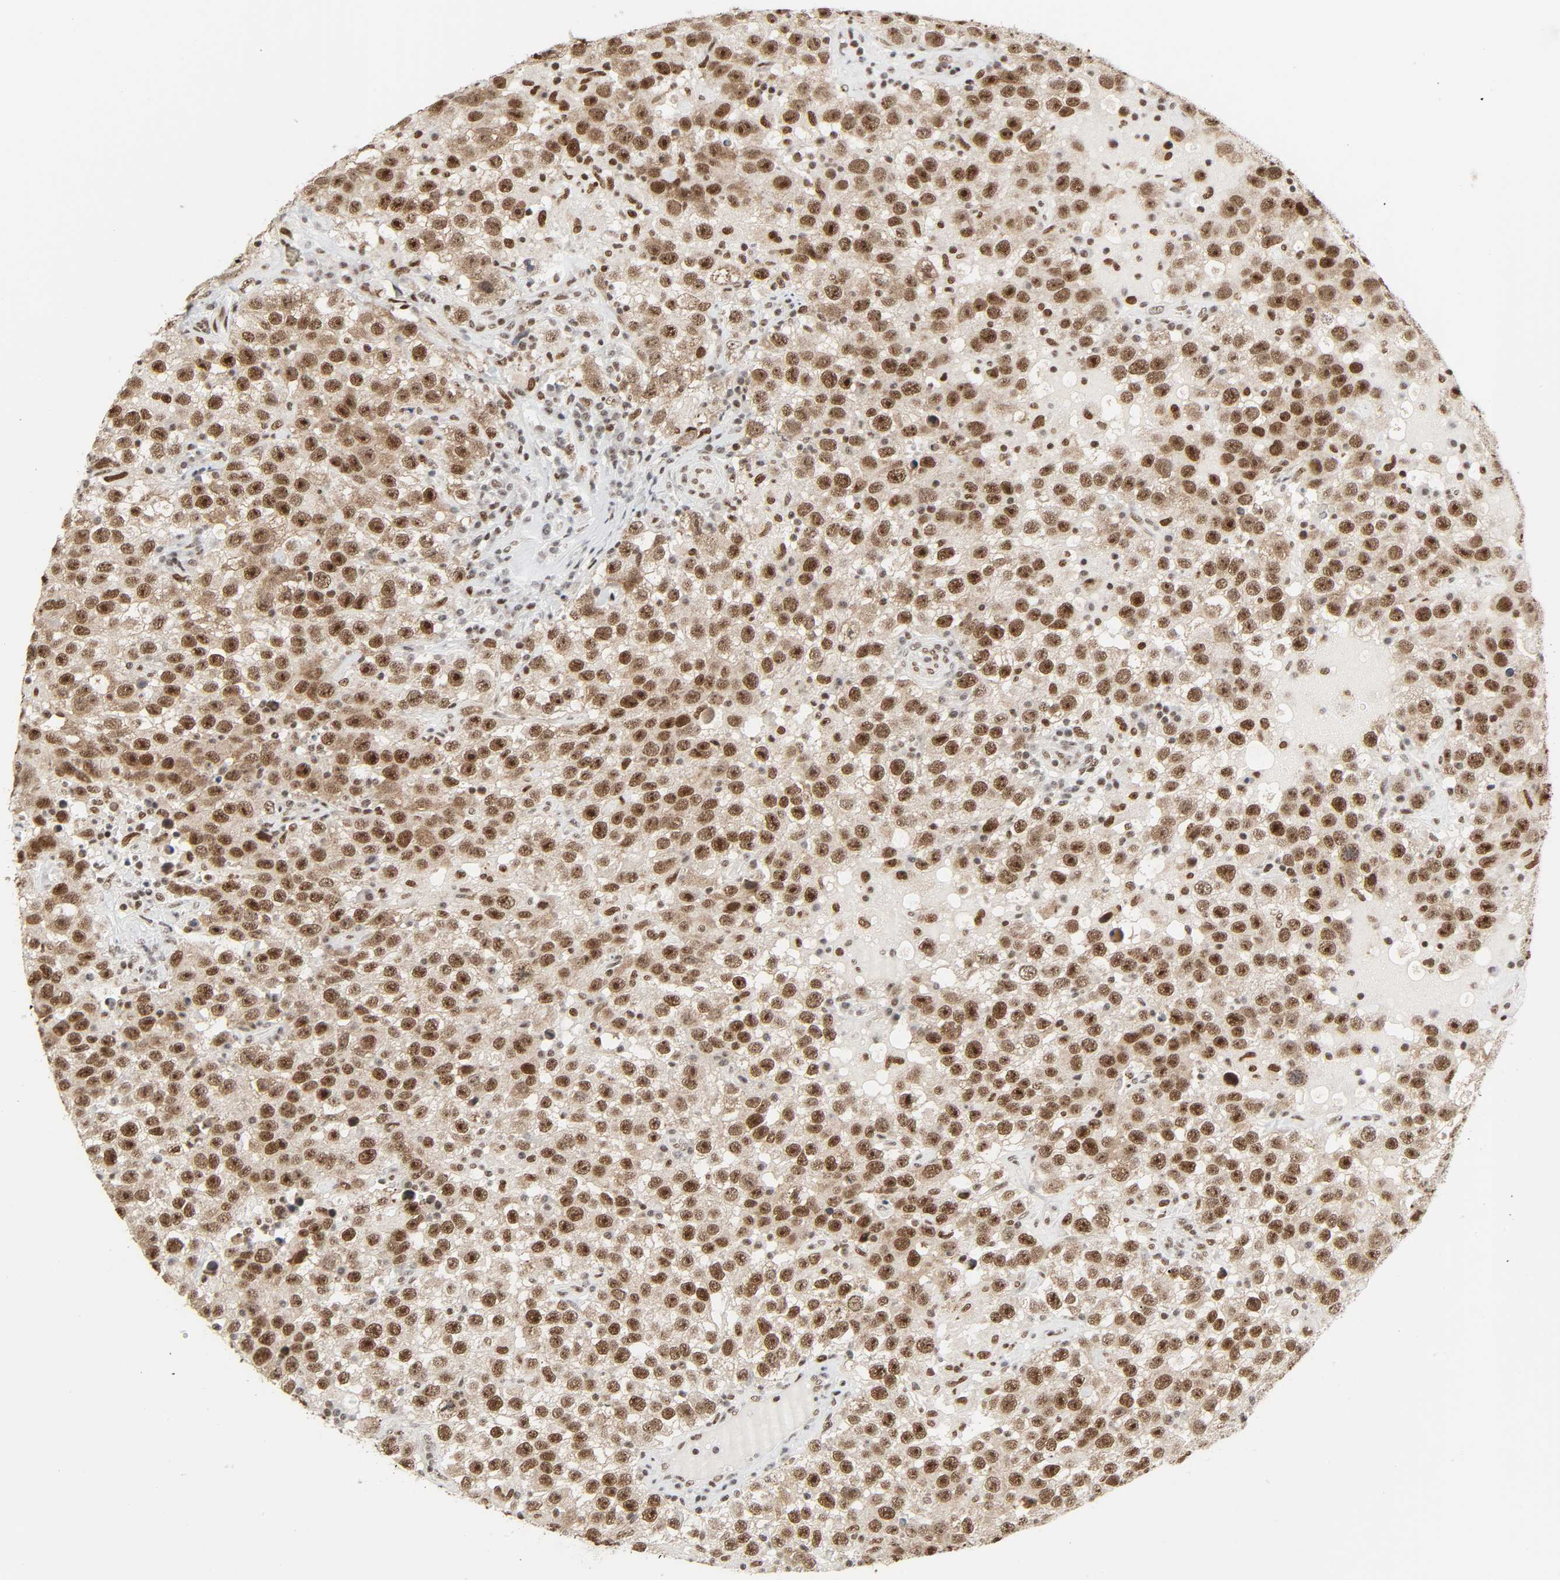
{"staining": {"intensity": "strong", "quantity": ">75%", "location": "nuclear"}, "tissue": "testis cancer", "cell_type": "Tumor cells", "image_type": "cancer", "snomed": [{"axis": "morphology", "description": "Seminoma, NOS"}, {"axis": "topography", "description": "Testis"}], "caption": "Testis seminoma was stained to show a protein in brown. There is high levels of strong nuclear expression in approximately >75% of tumor cells. (DAB (3,3'-diaminobenzidine) IHC, brown staining for protein, blue staining for nuclei).", "gene": "CDK7", "patient": {"sex": "male", "age": 41}}